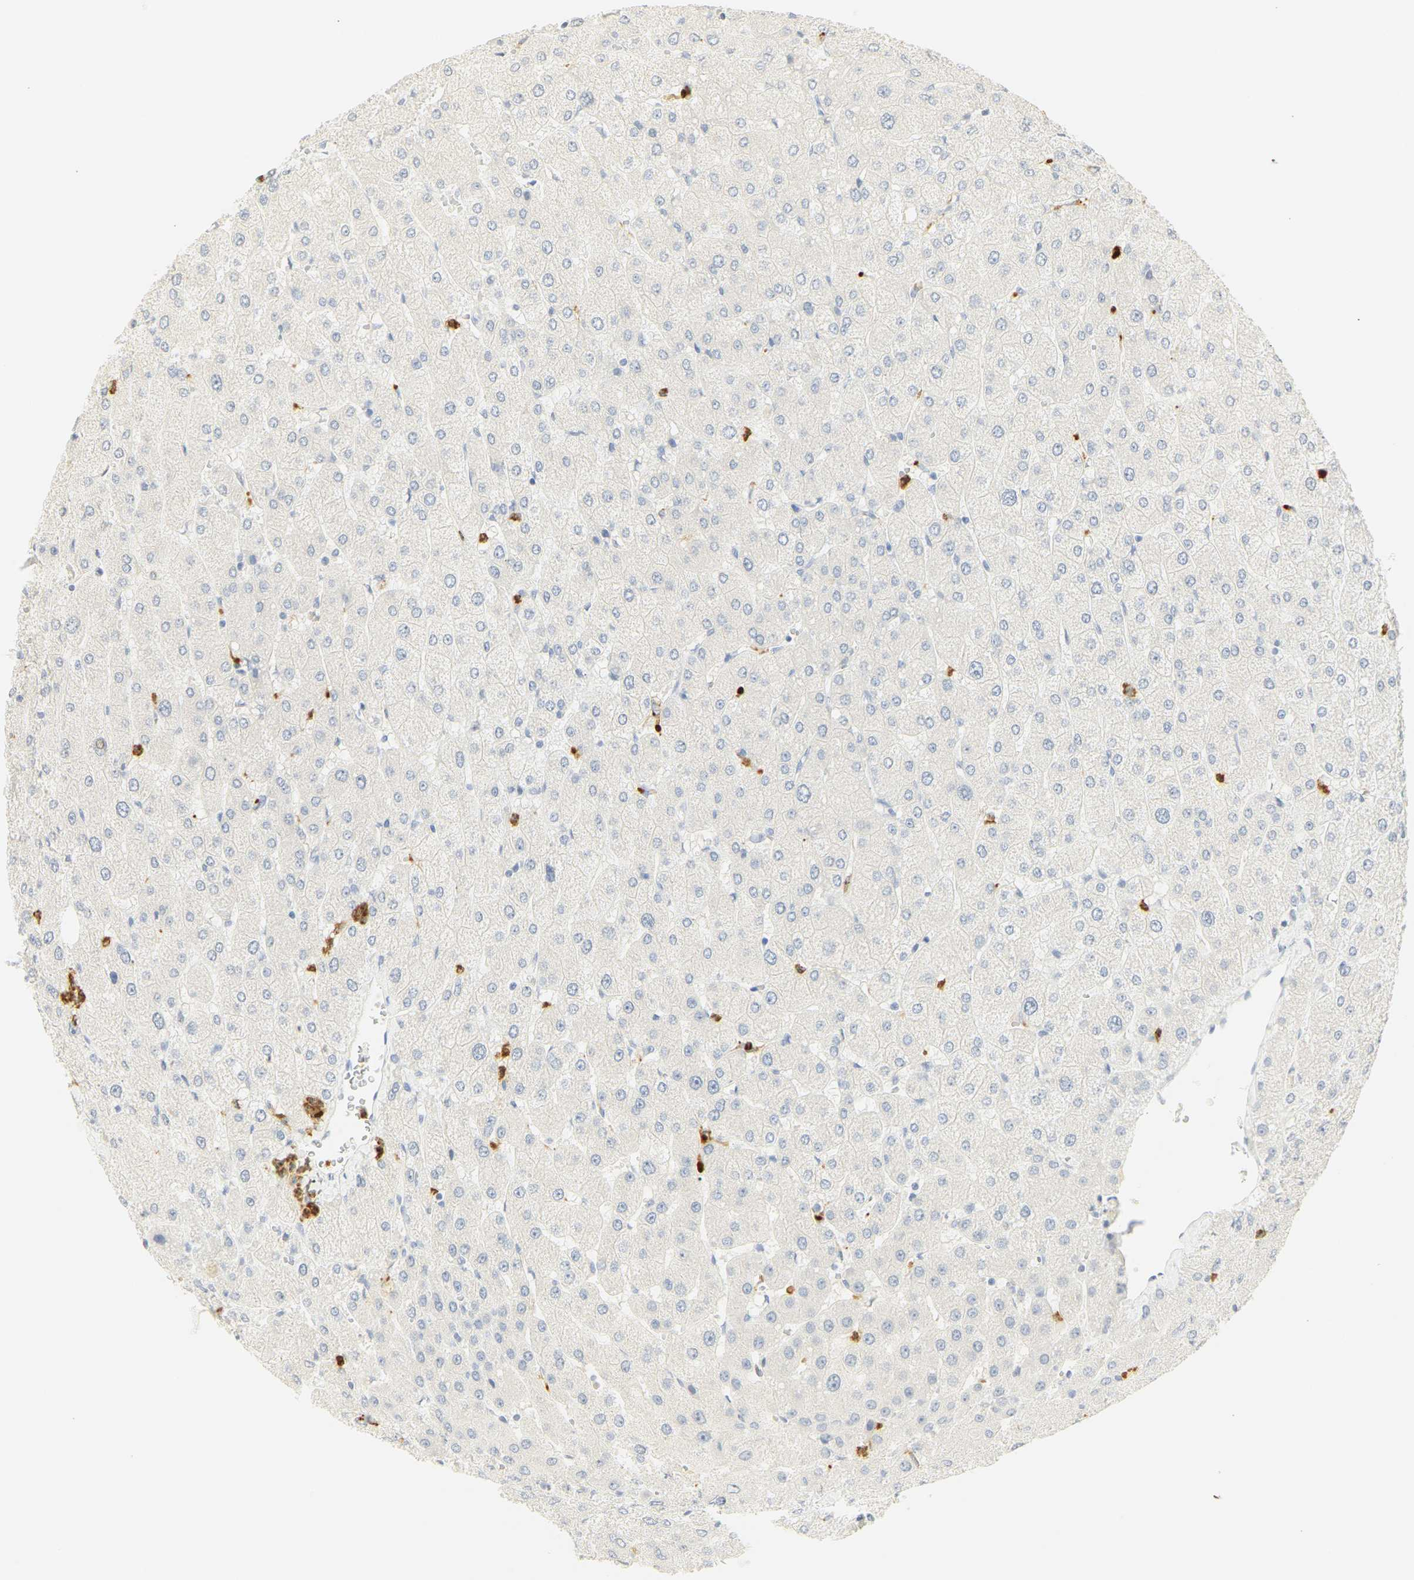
{"staining": {"intensity": "negative", "quantity": "none", "location": "none"}, "tissue": "liver", "cell_type": "Cholangiocytes", "image_type": "normal", "snomed": [{"axis": "morphology", "description": "Normal tissue, NOS"}, {"axis": "topography", "description": "Liver"}], "caption": "This image is of normal liver stained with immunohistochemistry to label a protein in brown with the nuclei are counter-stained blue. There is no staining in cholangiocytes.", "gene": "MPO", "patient": {"sex": "male", "age": 55}}